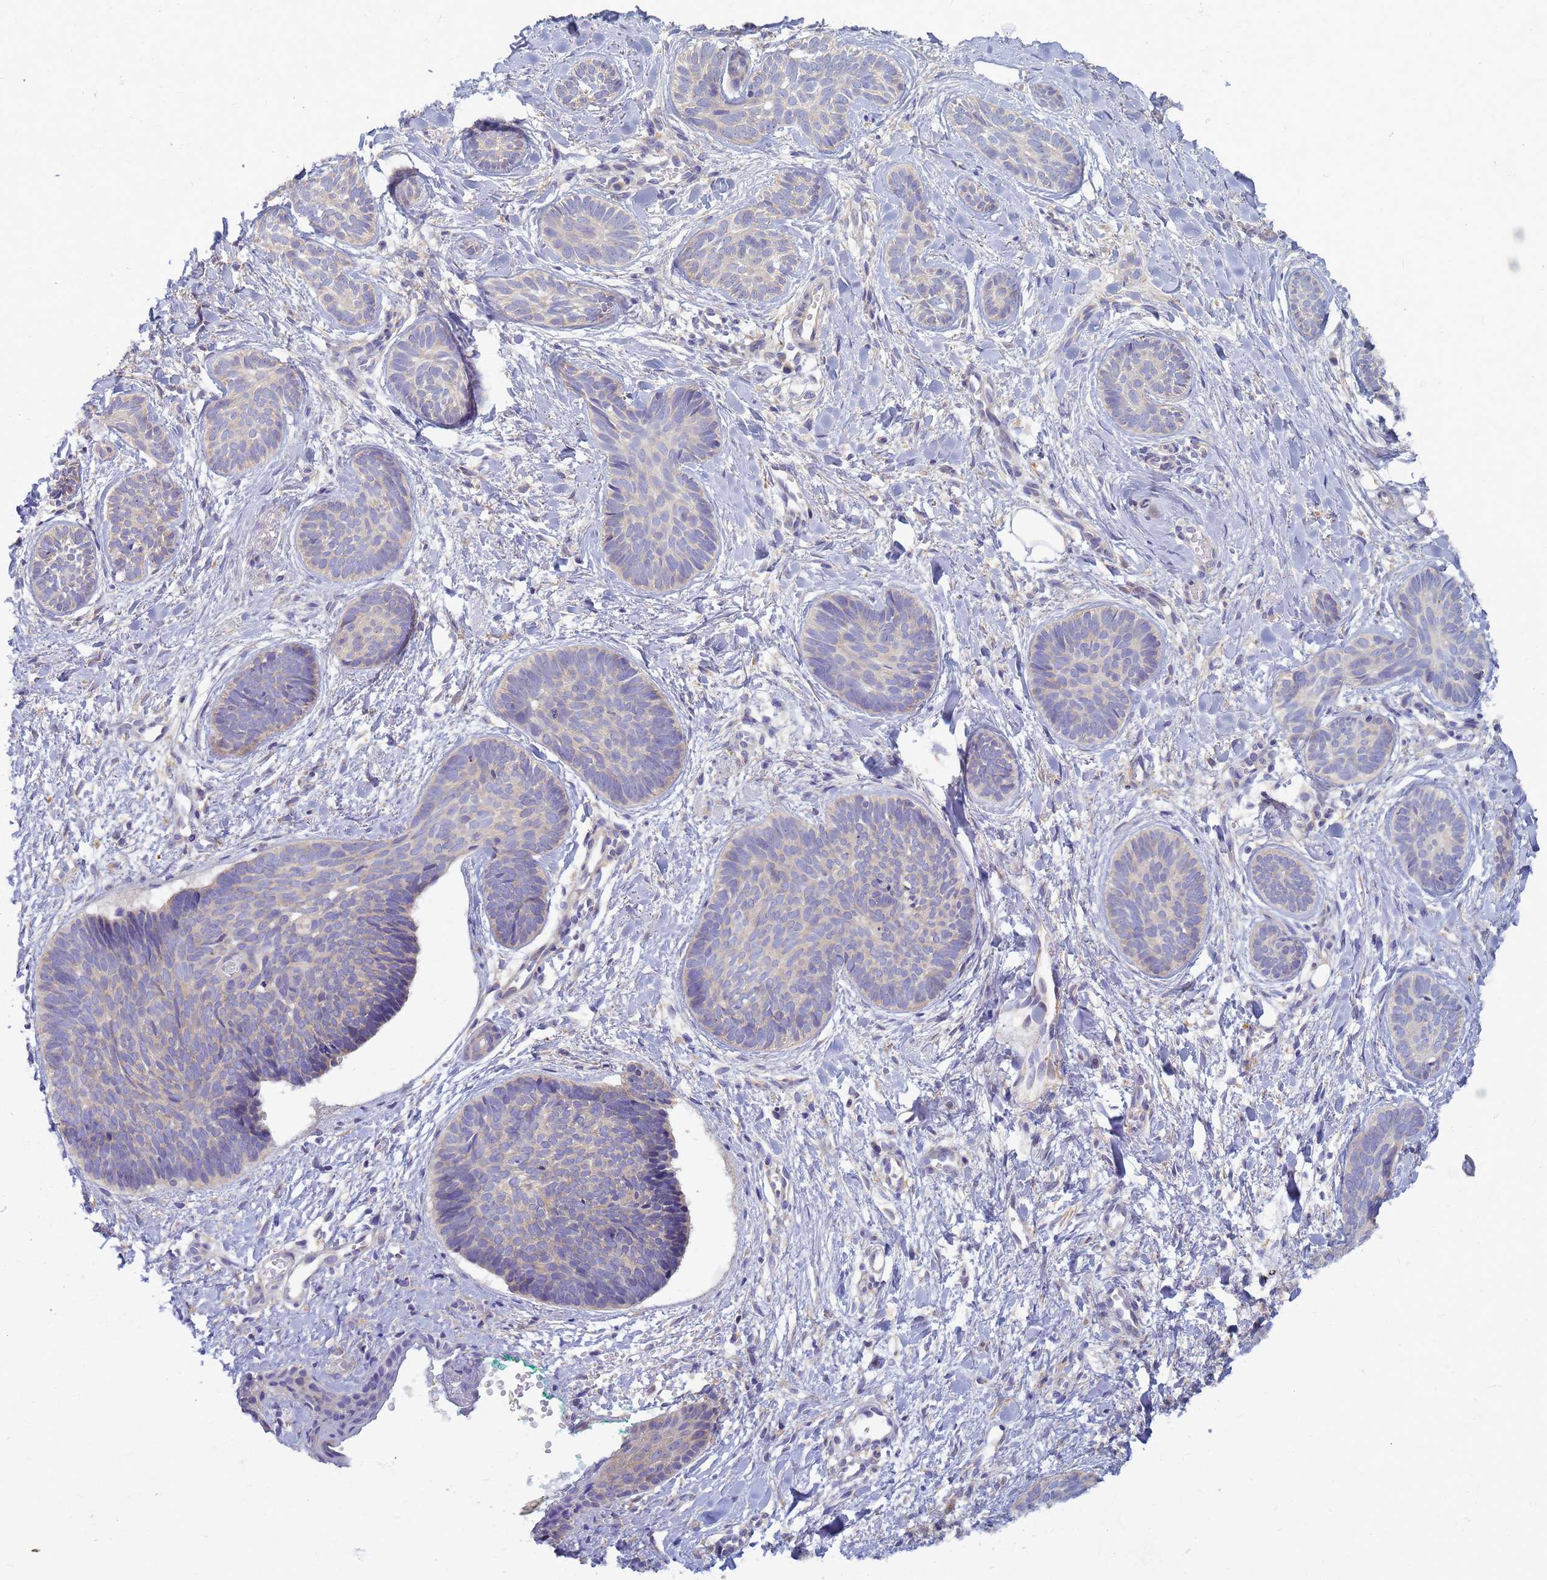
{"staining": {"intensity": "negative", "quantity": "none", "location": "none"}, "tissue": "skin cancer", "cell_type": "Tumor cells", "image_type": "cancer", "snomed": [{"axis": "morphology", "description": "Basal cell carcinoma"}, {"axis": "topography", "description": "Skin"}], "caption": "High magnification brightfield microscopy of basal cell carcinoma (skin) stained with DAB (3,3'-diaminobenzidine) (brown) and counterstained with hematoxylin (blue): tumor cells show no significant staining.", "gene": "EEA1", "patient": {"sex": "female", "age": 81}}